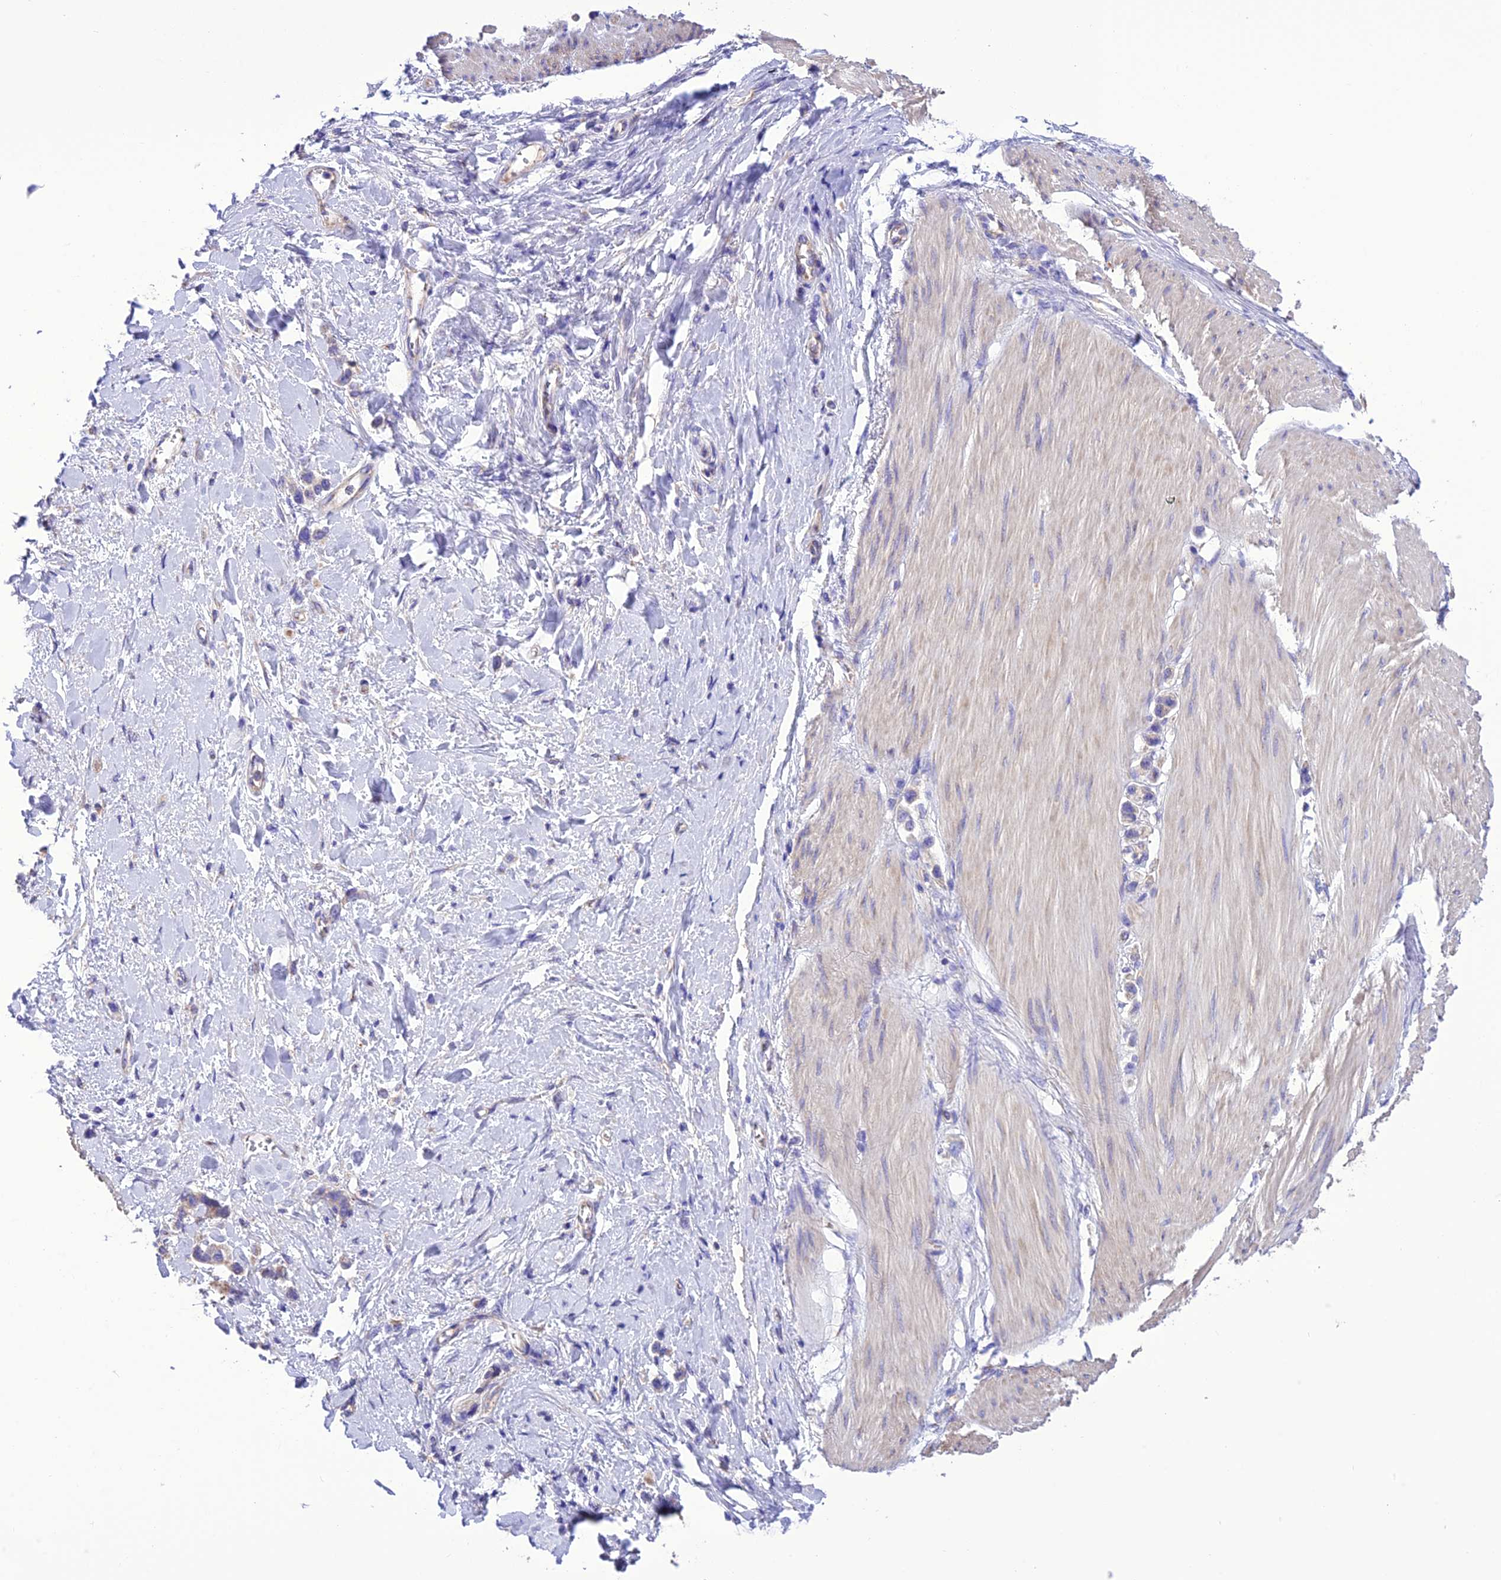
{"staining": {"intensity": "negative", "quantity": "none", "location": "none"}, "tissue": "stomach cancer", "cell_type": "Tumor cells", "image_type": "cancer", "snomed": [{"axis": "morphology", "description": "Adenocarcinoma, NOS"}, {"axis": "topography", "description": "Stomach"}], "caption": "This is a micrograph of IHC staining of stomach adenocarcinoma, which shows no positivity in tumor cells.", "gene": "MAP3K12", "patient": {"sex": "female", "age": 65}}